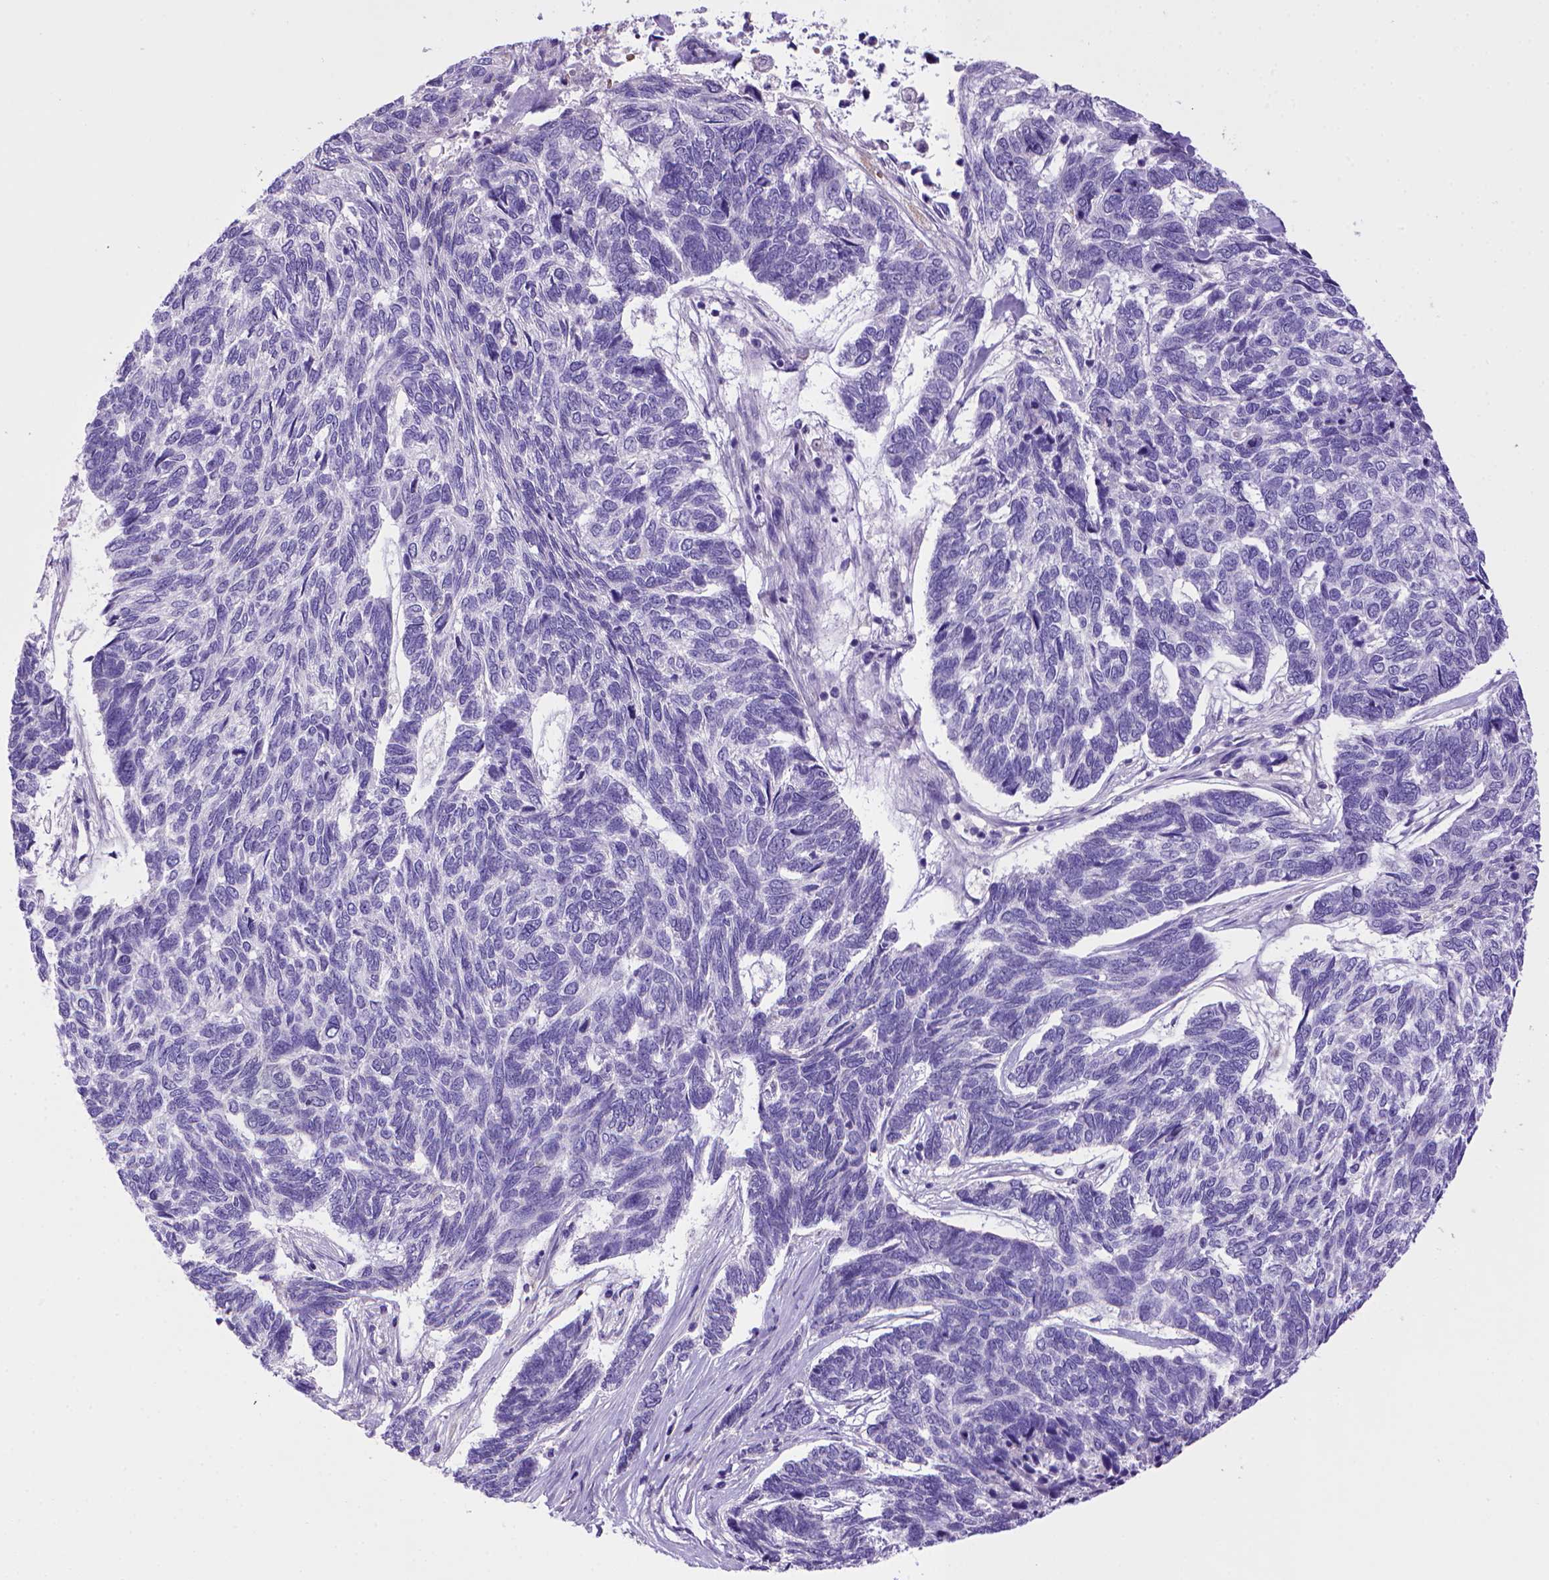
{"staining": {"intensity": "negative", "quantity": "none", "location": "none"}, "tissue": "skin cancer", "cell_type": "Tumor cells", "image_type": "cancer", "snomed": [{"axis": "morphology", "description": "Basal cell carcinoma"}, {"axis": "topography", "description": "Skin"}], "caption": "IHC image of human basal cell carcinoma (skin) stained for a protein (brown), which demonstrates no expression in tumor cells. (Brightfield microscopy of DAB immunohistochemistry (IHC) at high magnification).", "gene": "BAAT", "patient": {"sex": "female", "age": 65}}